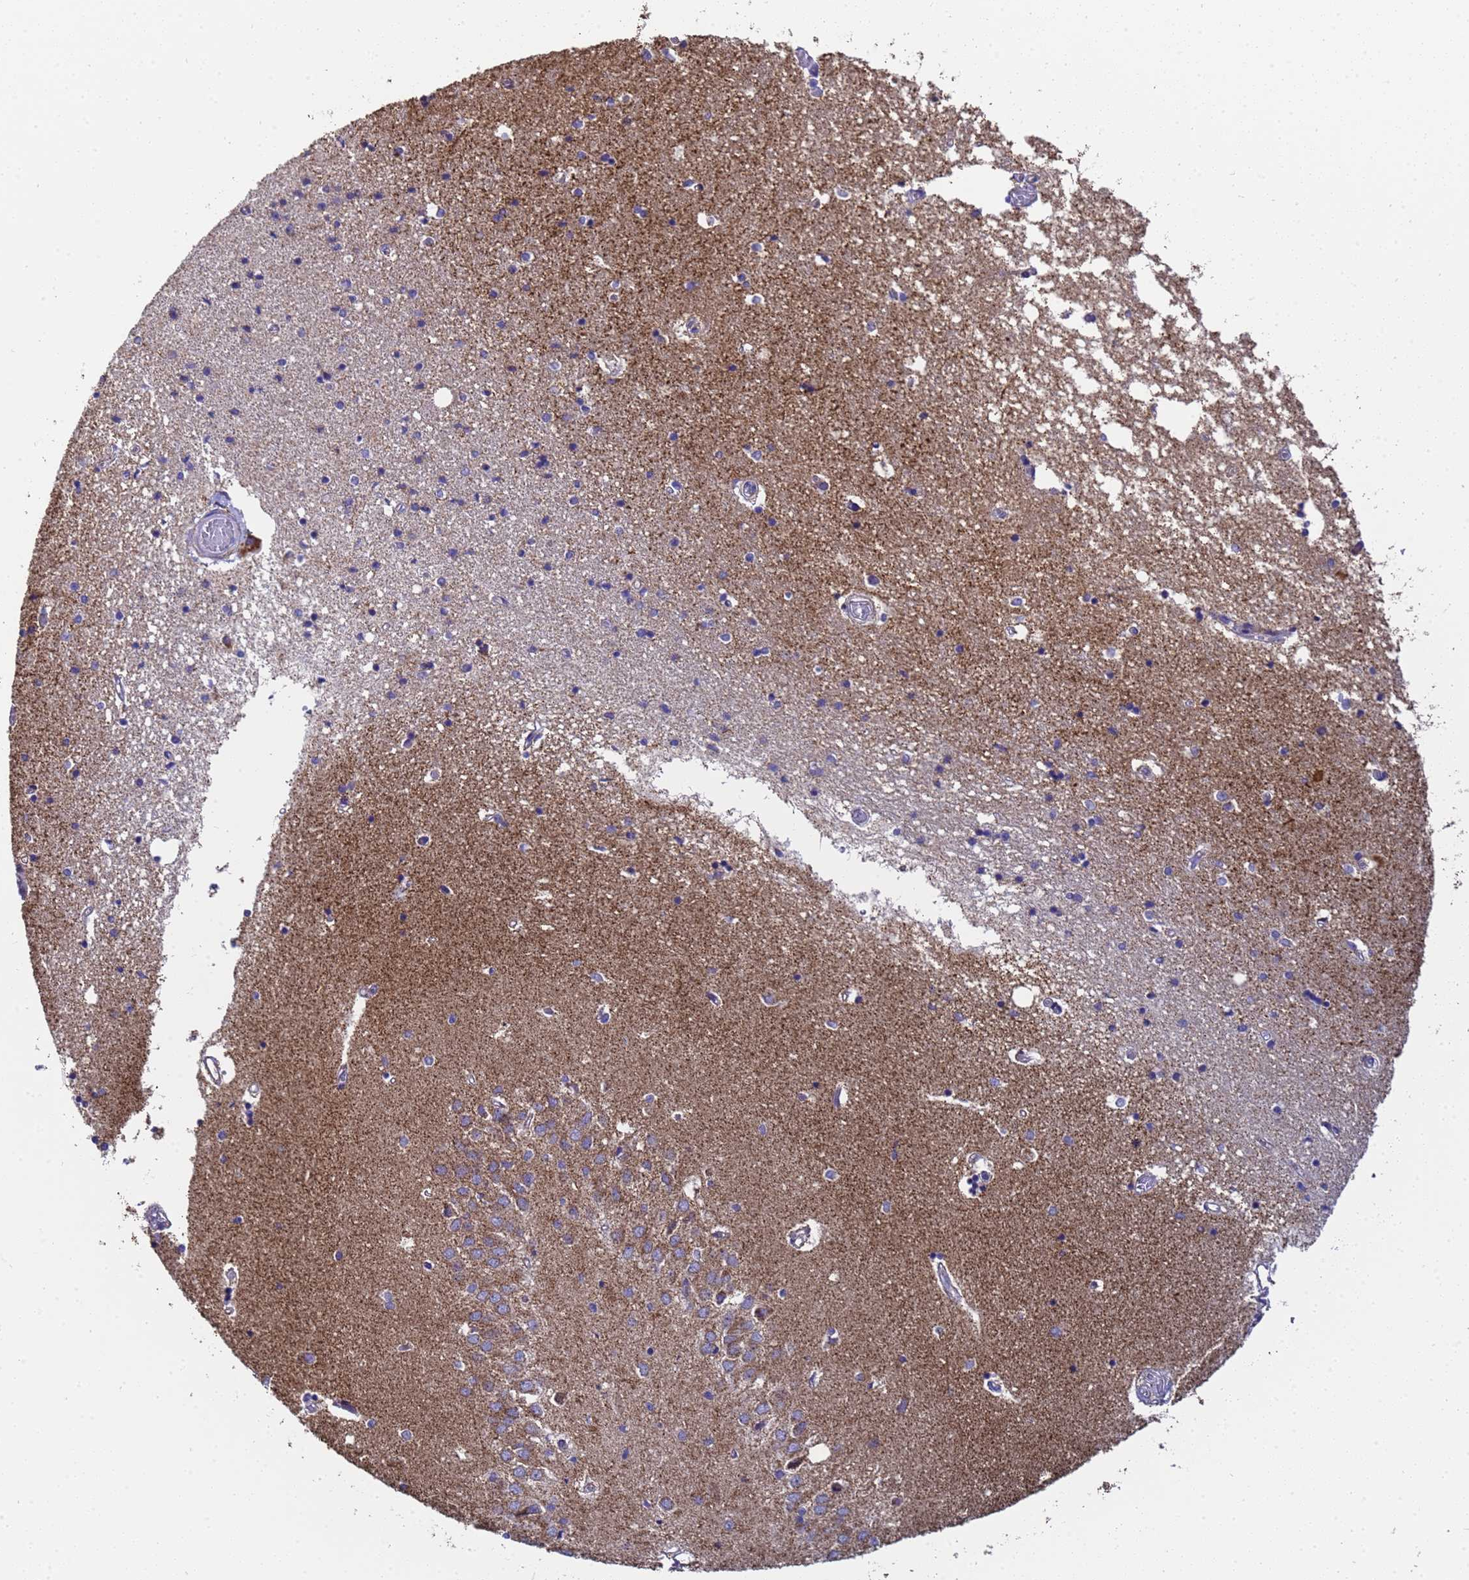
{"staining": {"intensity": "moderate", "quantity": "<25%", "location": "cytoplasmic/membranous"}, "tissue": "hippocampus", "cell_type": "Glial cells", "image_type": "normal", "snomed": [{"axis": "morphology", "description": "Normal tissue, NOS"}, {"axis": "topography", "description": "Hippocampus"}], "caption": "Moderate cytoplasmic/membranous positivity for a protein is present in about <25% of glial cells of normal hippocampus using IHC.", "gene": "MRPS12", "patient": {"sex": "male", "age": 45}}